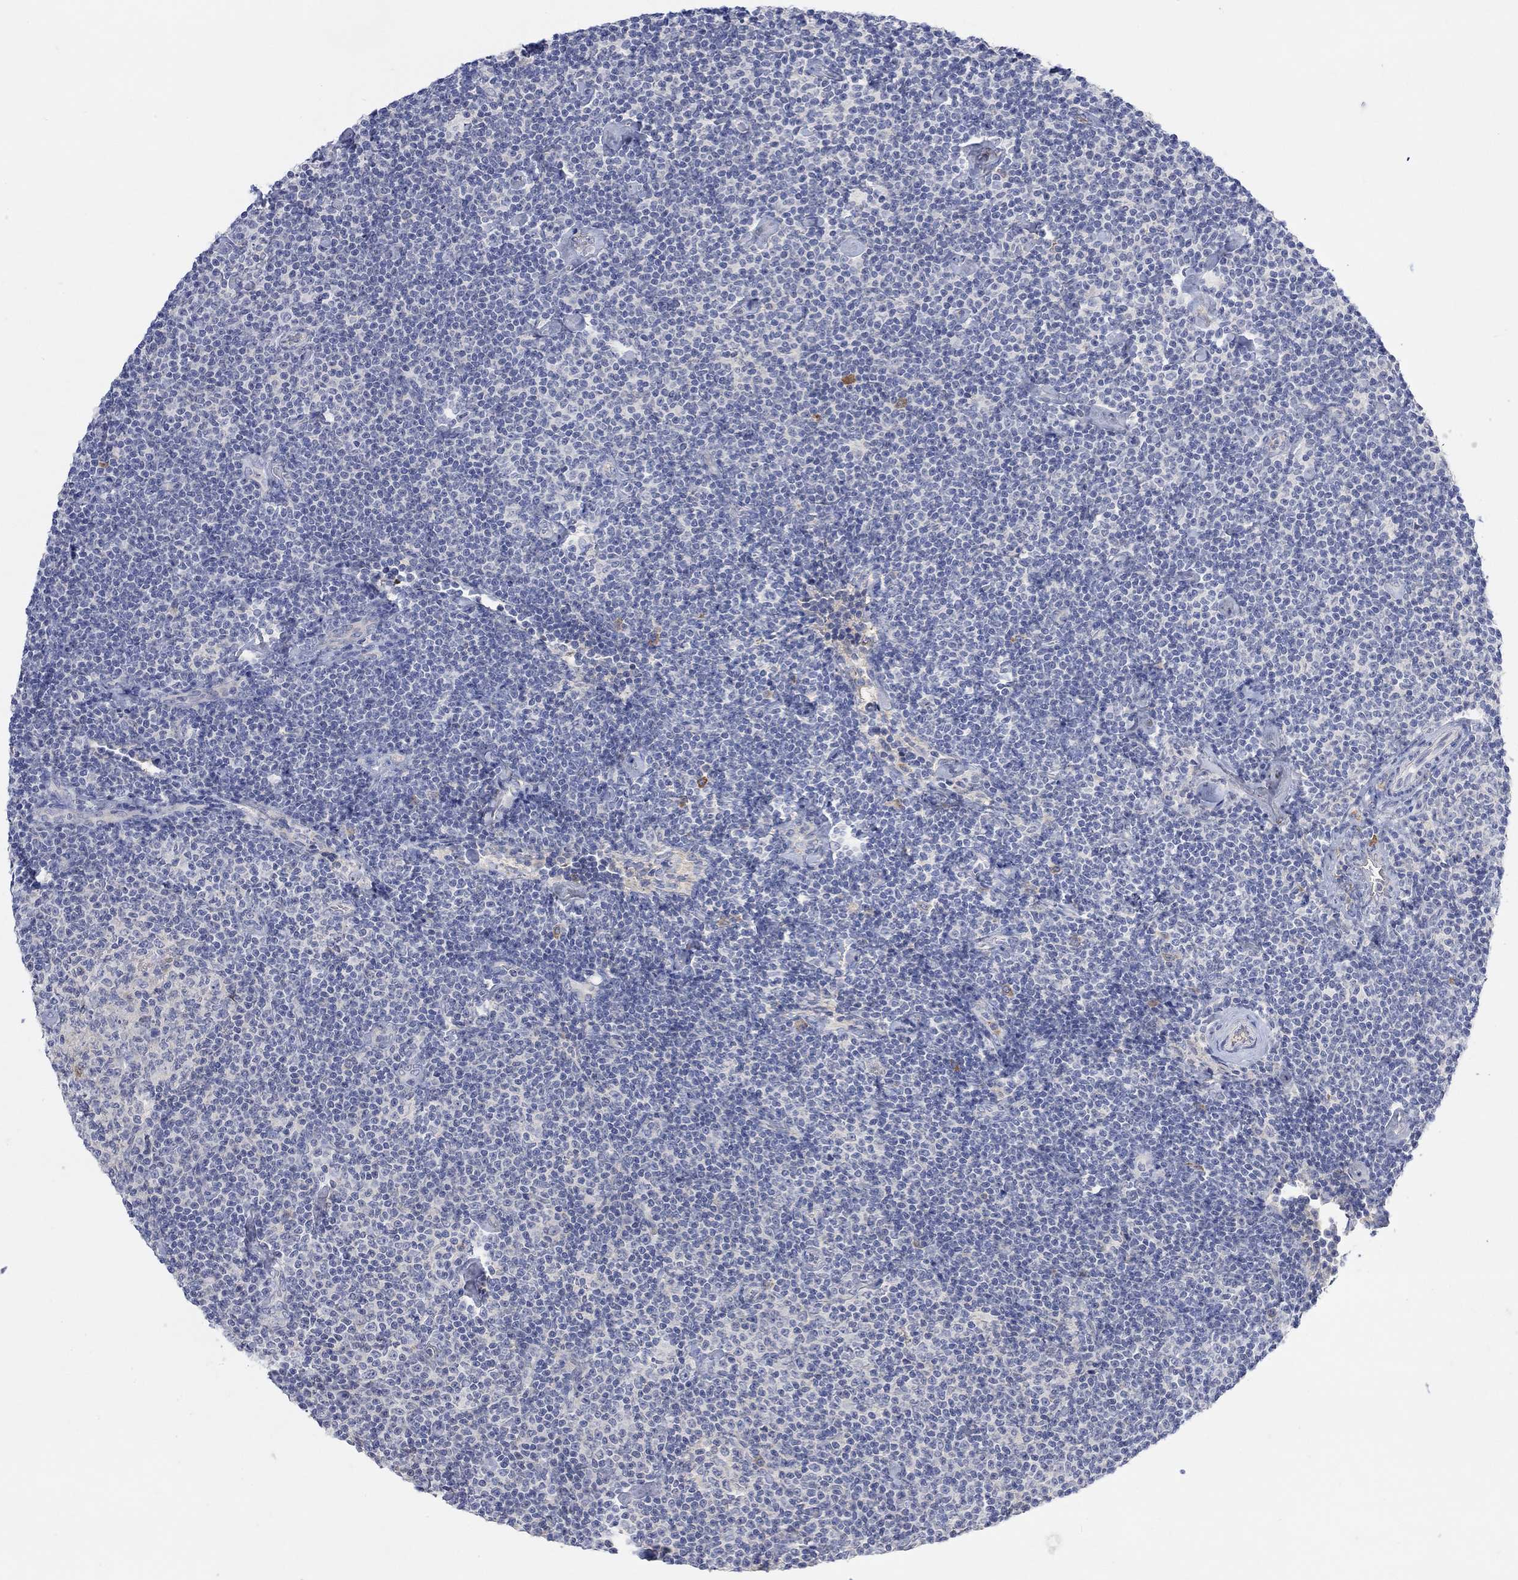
{"staining": {"intensity": "negative", "quantity": "none", "location": "none"}, "tissue": "lymphoma", "cell_type": "Tumor cells", "image_type": "cancer", "snomed": [{"axis": "morphology", "description": "Malignant lymphoma, non-Hodgkin's type, Low grade"}, {"axis": "topography", "description": "Lymph node"}], "caption": "Micrograph shows no protein staining in tumor cells of low-grade malignant lymphoma, non-Hodgkin's type tissue.", "gene": "MSTN", "patient": {"sex": "male", "age": 81}}